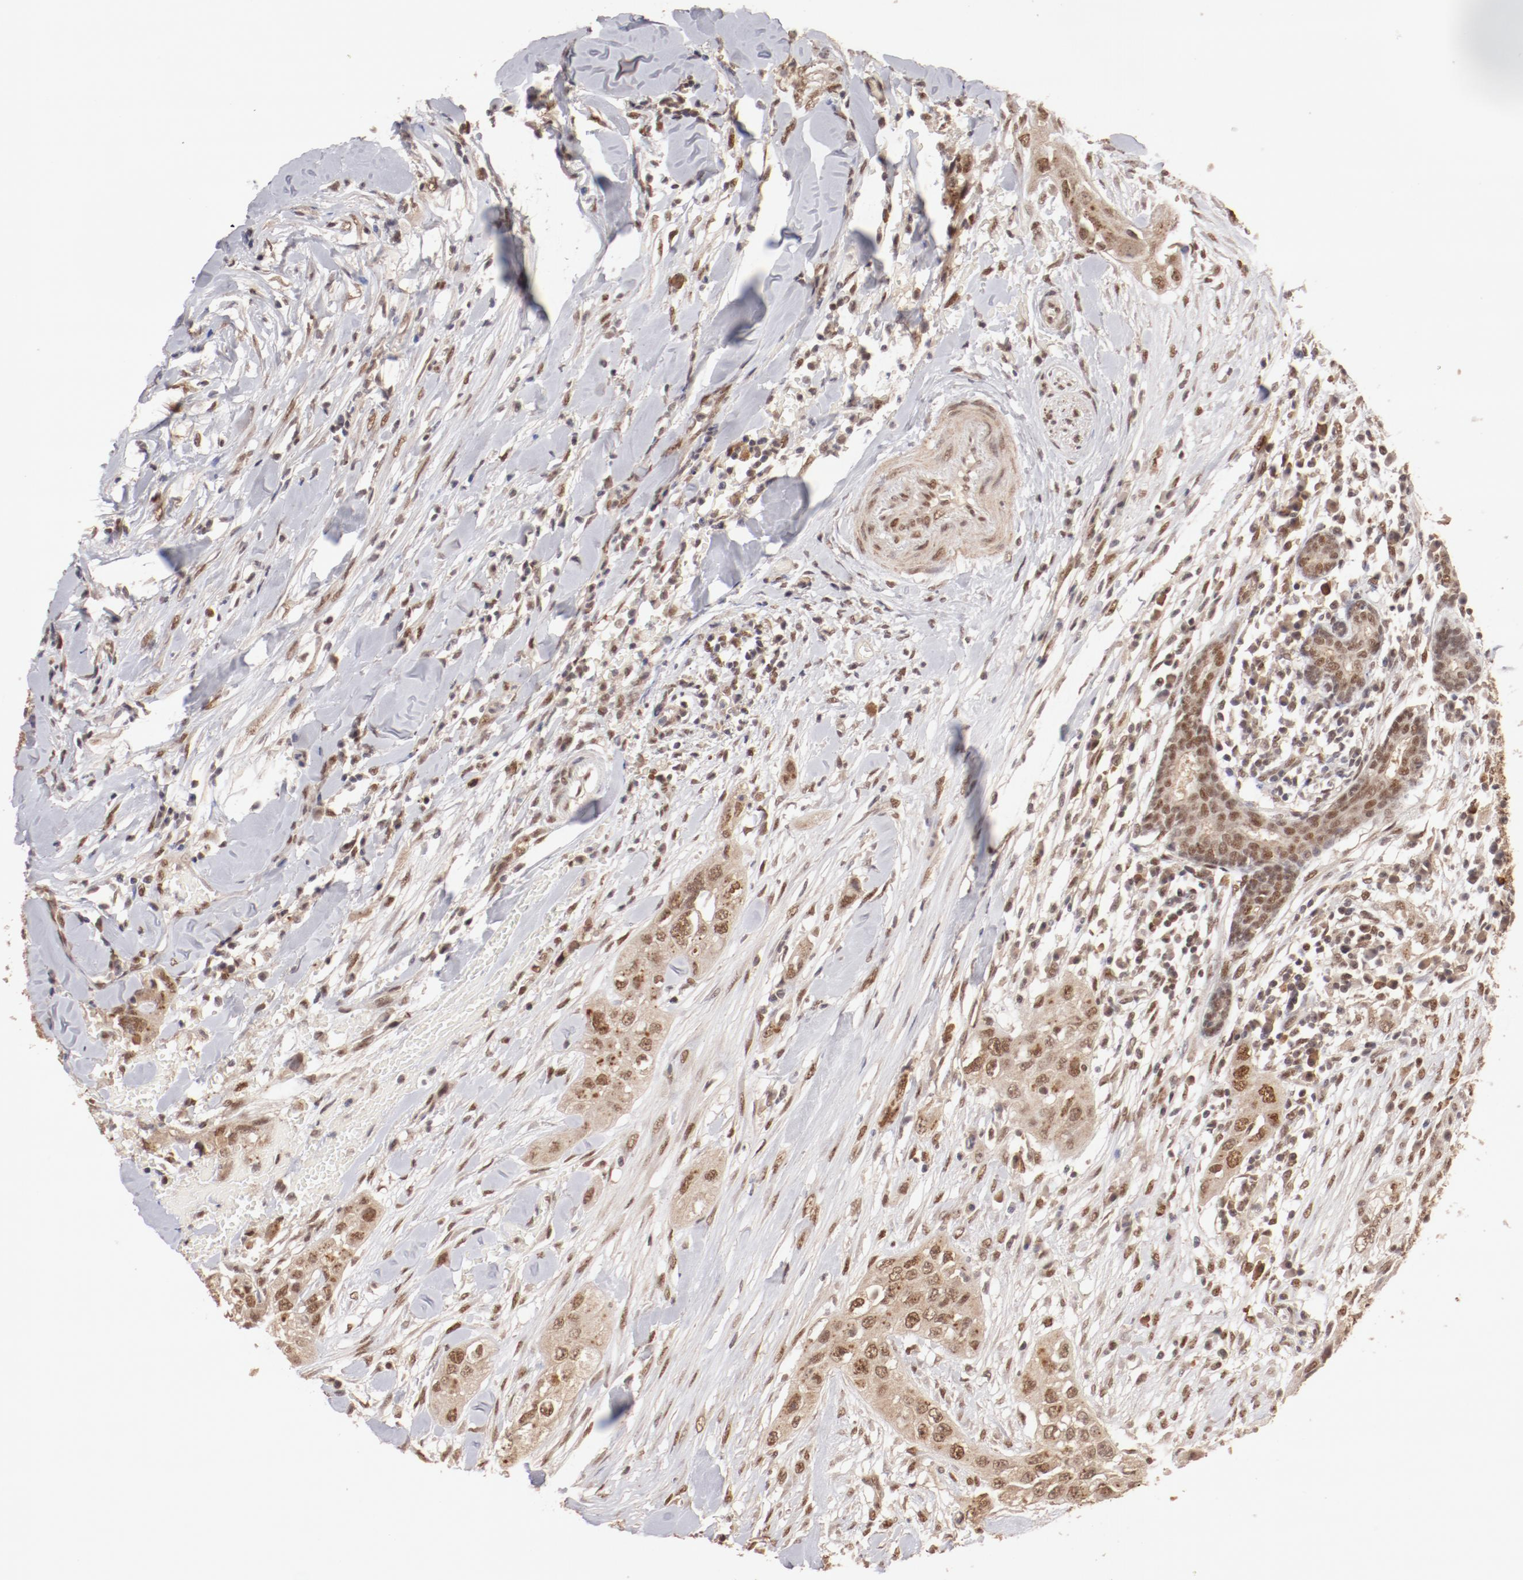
{"staining": {"intensity": "moderate", "quantity": ">75%", "location": "cytoplasmic/membranous,nuclear"}, "tissue": "head and neck cancer", "cell_type": "Tumor cells", "image_type": "cancer", "snomed": [{"axis": "morphology", "description": "Neoplasm, malignant, NOS"}, {"axis": "topography", "description": "Salivary gland"}, {"axis": "topography", "description": "Head-Neck"}], "caption": "The immunohistochemical stain labels moderate cytoplasmic/membranous and nuclear expression in tumor cells of head and neck cancer tissue. The protein is shown in brown color, while the nuclei are stained blue.", "gene": "CLOCK", "patient": {"sex": "male", "age": 43}}